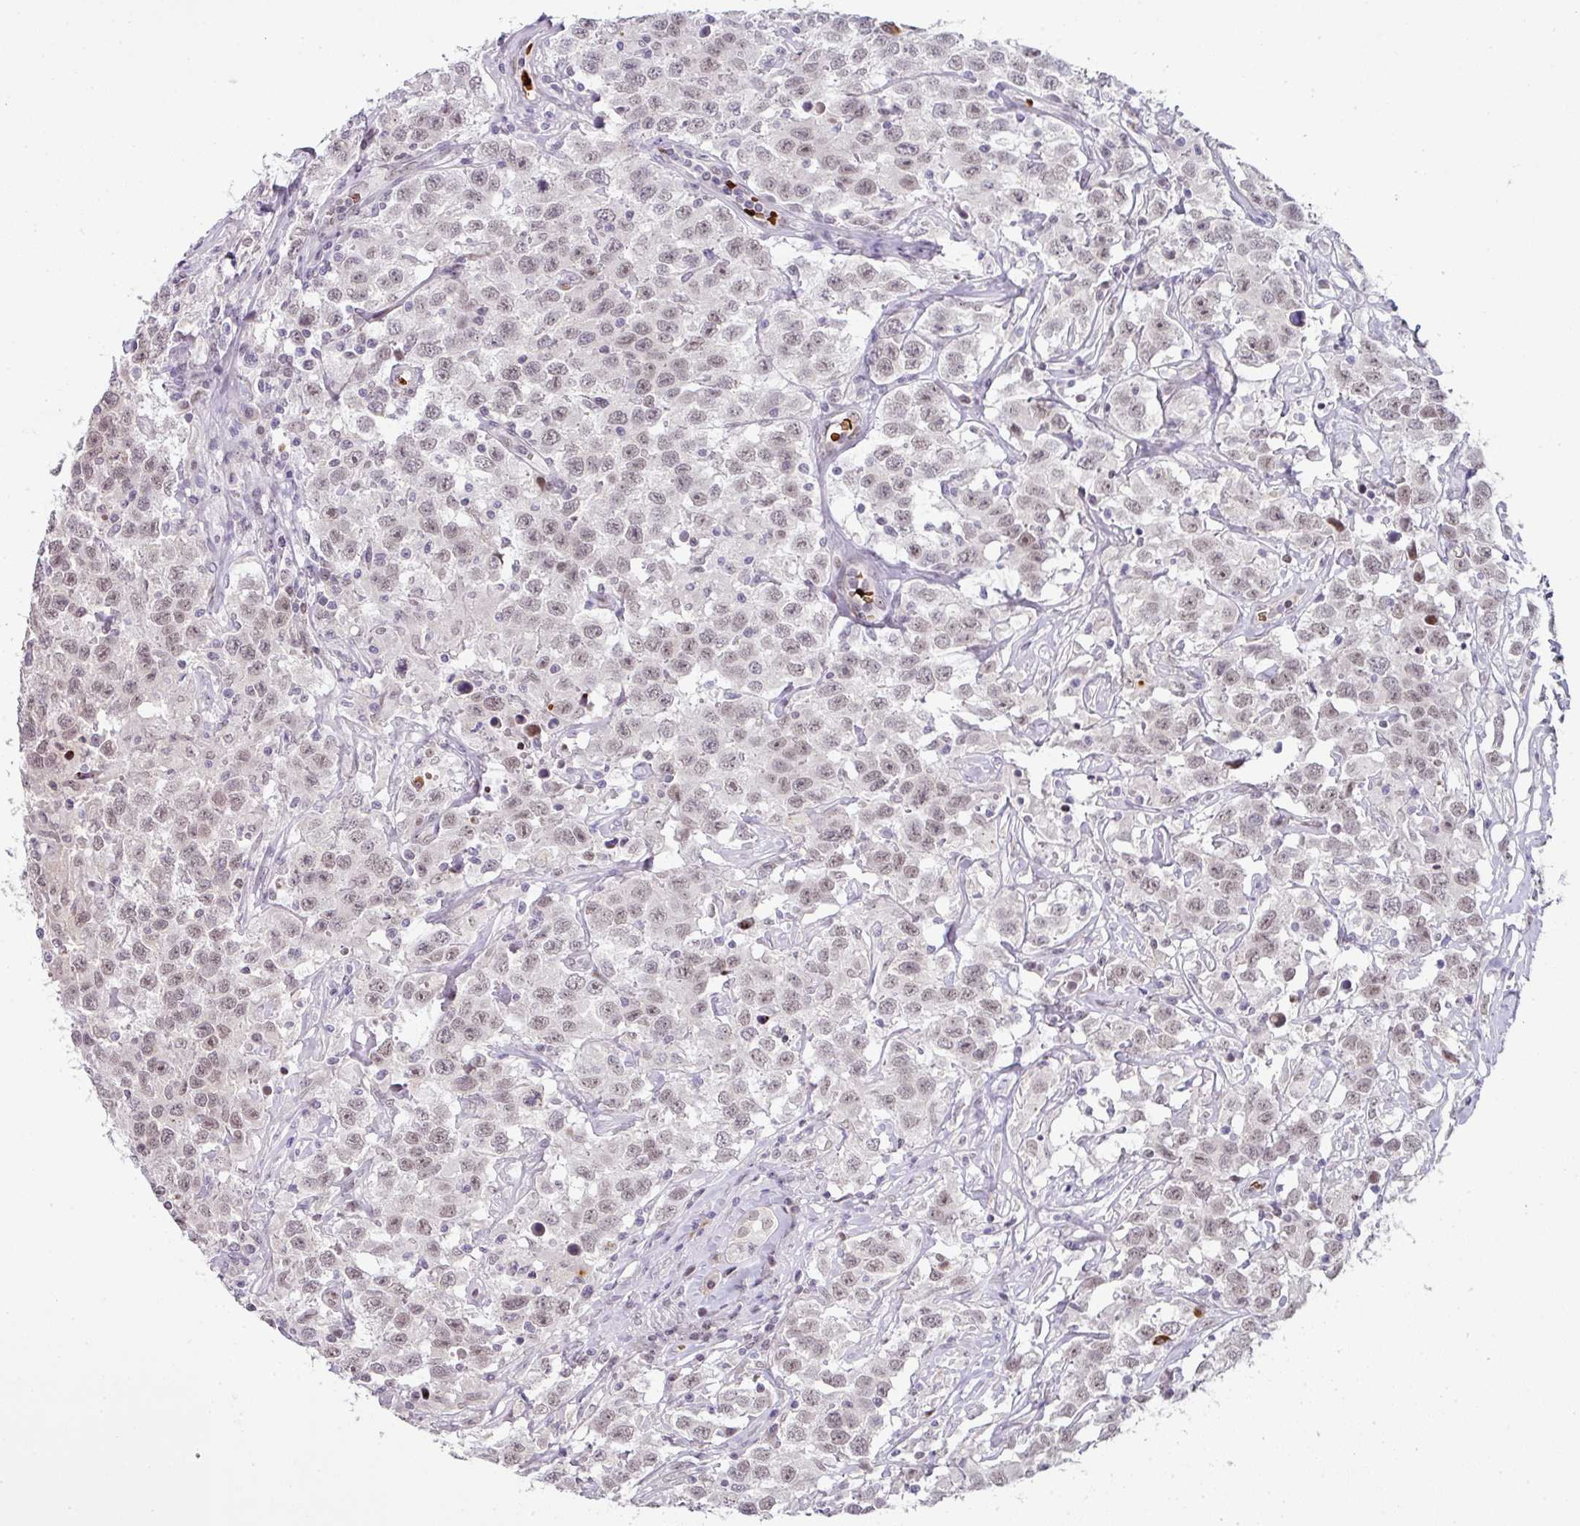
{"staining": {"intensity": "weak", "quantity": "<25%", "location": "nuclear"}, "tissue": "testis cancer", "cell_type": "Tumor cells", "image_type": "cancer", "snomed": [{"axis": "morphology", "description": "Seminoma, NOS"}, {"axis": "topography", "description": "Testis"}], "caption": "Tumor cells are negative for protein expression in human testis cancer (seminoma).", "gene": "NEIL1", "patient": {"sex": "male", "age": 41}}